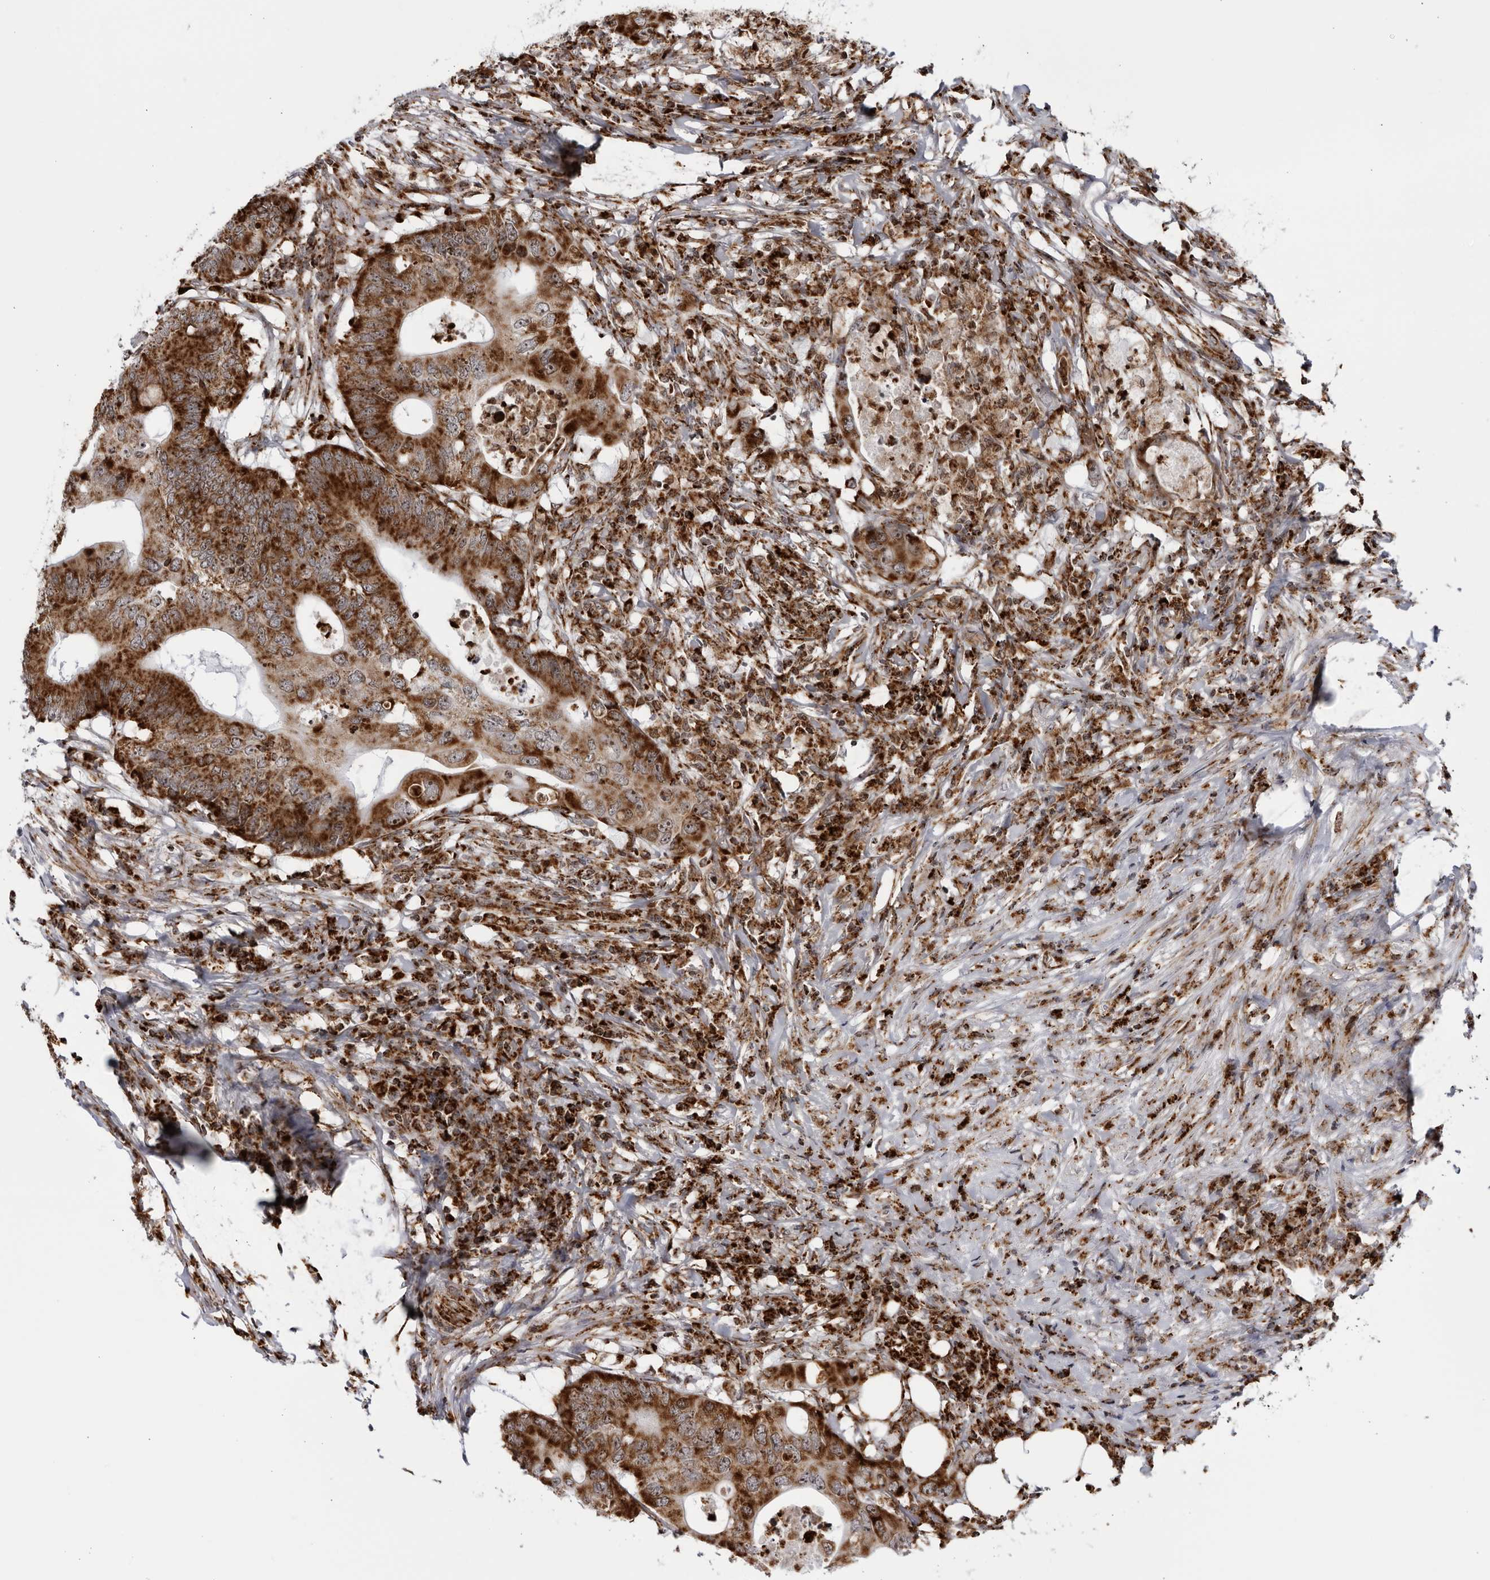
{"staining": {"intensity": "strong", "quantity": ">75%", "location": "cytoplasmic/membranous,nuclear"}, "tissue": "colorectal cancer", "cell_type": "Tumor cells", "image_type": "cancer", "snomed": [{"axis": "morphology", "description": "Adenocarcinoma, NOS"}, {"axis": "topography", "description": "Colon"}], "caption": "This micrograph exhibits IHC staining of human colorectal cancer (adenocarcinoma), with high strong cytoplasmic/membranous and nuclear expression in about >75% of tumor cells.", "gene": "RBM34", "patient": {"sex": "male", "age": 71}}